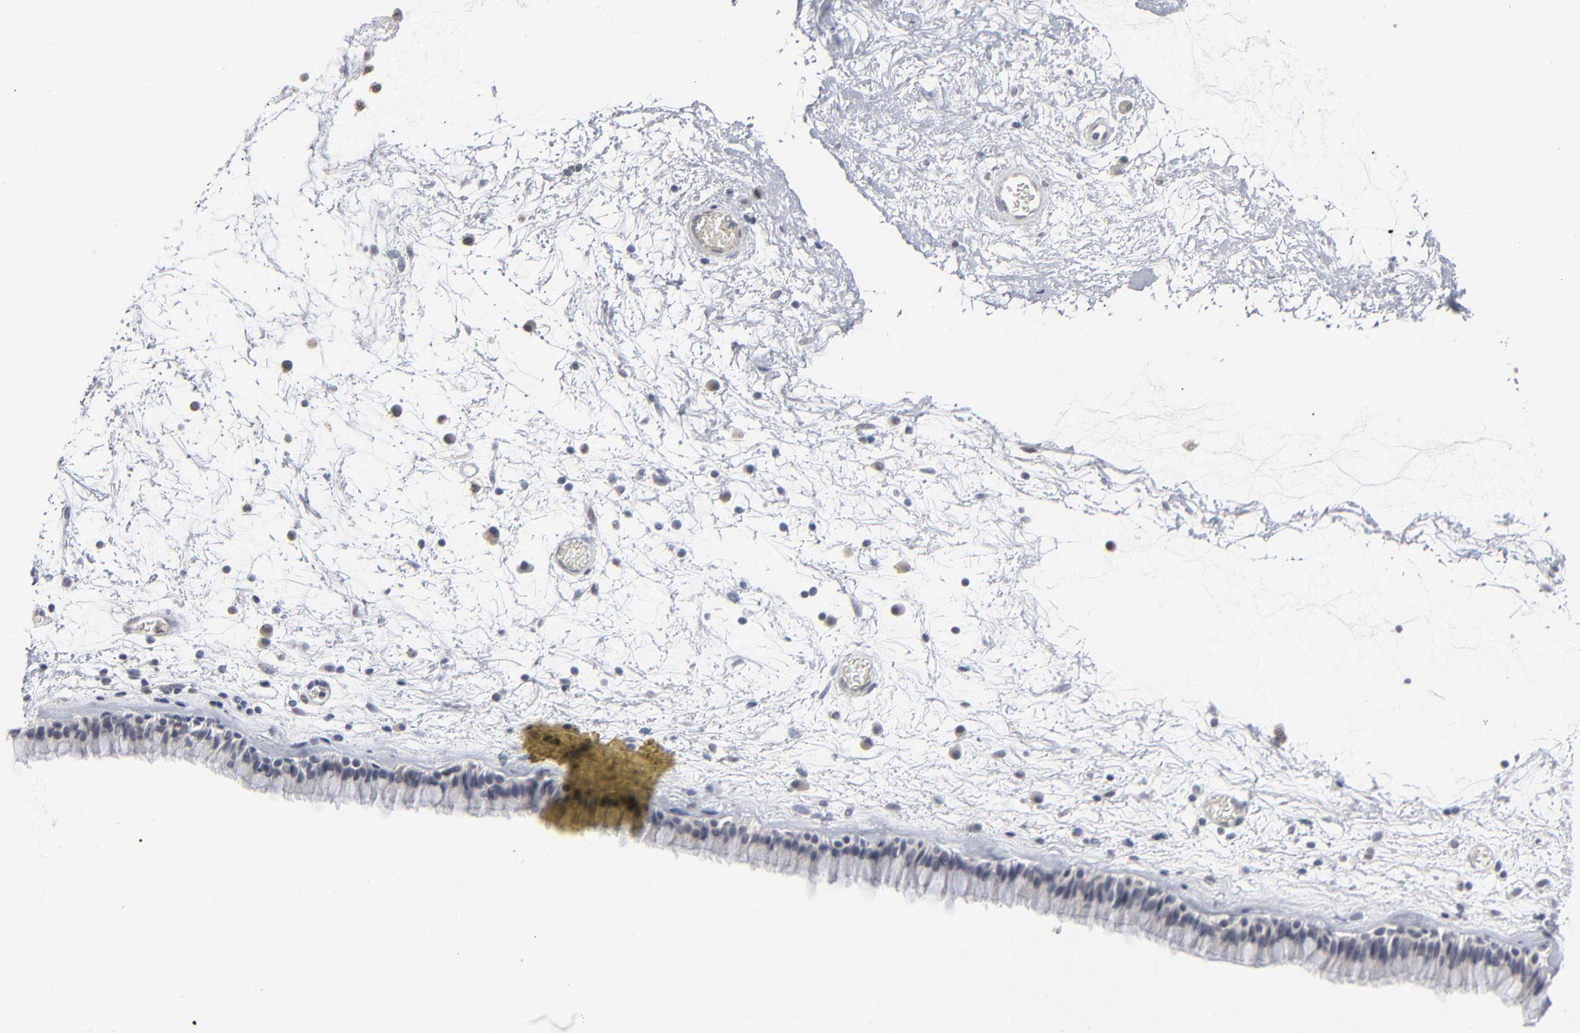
{"staining": {"intensity": "negative", "quantity": "none", "location": "none"}, "tissue": "nasopharynx", "cell_type": "Respiratory epithelial cells", "image_type": "normal", "snomed": [{"axis": "morphology", "description": "Normal tissue, NOS"}, {"axis": "morphology", "description": "Inflammation, NOS"}, {"axis": "topography", "description": "Nasopharynx"}], "caption": "Immunohistochemical staining of unremarkable human nasopharynx displays no significant staining in respiratory epithelial cells. (IHC, brightfield microscopy, high magnification).", "gene": "FOXN2", "patient": {"sex": "male", "age": 48}}